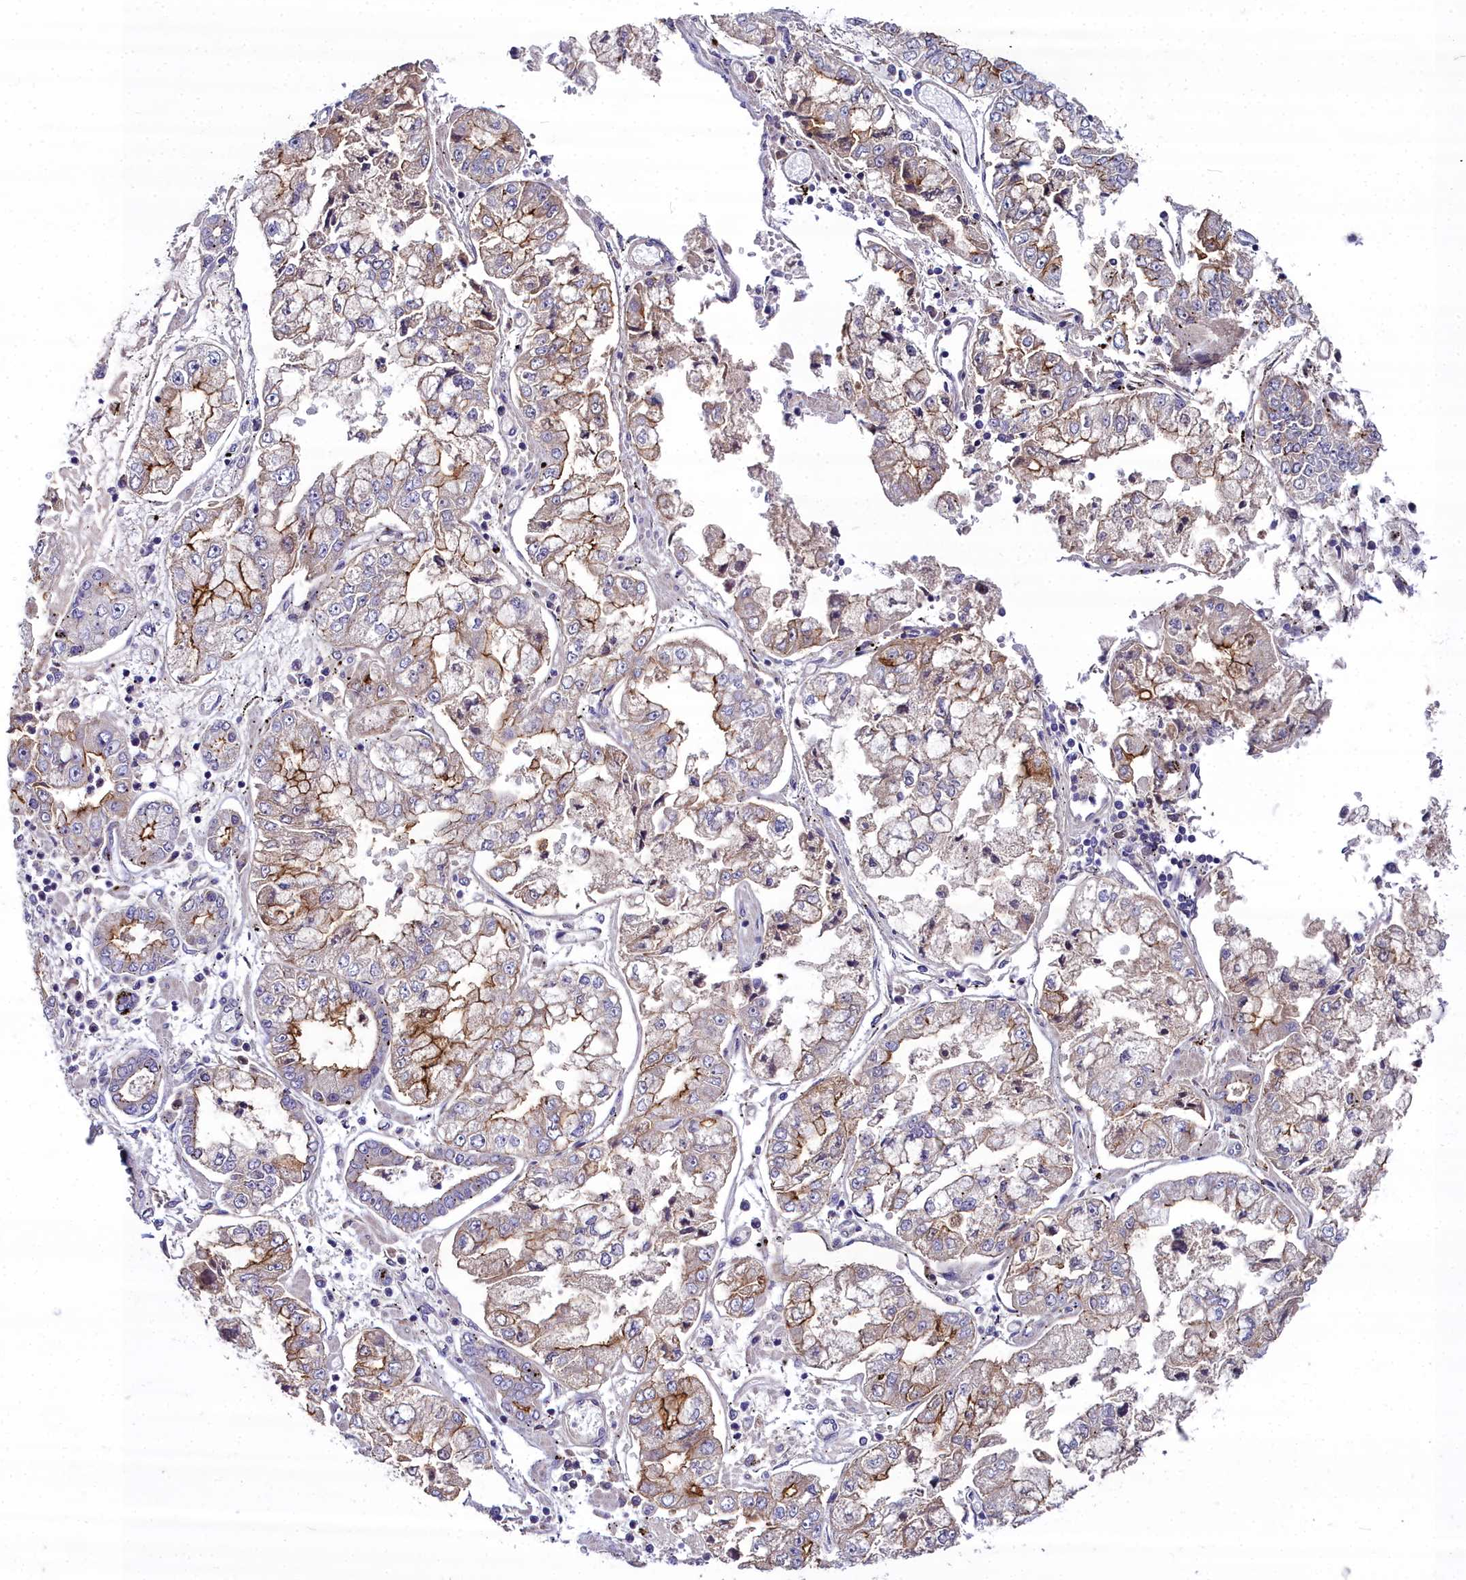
{"staining": {"intensity": "moderate", "quantity": "25%-75%", "location": "cytoplasmic/membranous"}, "tissue": "stomach cancer", "cell_type": "Tumor cells", "image_type": "cancer", "snomed": [{"axis": "morphology", "description": "Adenocarcinoma, NOS"}, {"axis": "topography", "description": "Stomach"}], "caption": "IHC photomicrograph of neoplastic tissue: stomach cancer stained using immunohistochemistry (IHC) reveals medium levels of moderate protein expression localized specifically in the cytoplasmic/membranous of tumor cells, appearing as a cytoplasmic/membranous brown color.", "gene": "NT5M", "patient": {"sex": "male", "age": 76}}